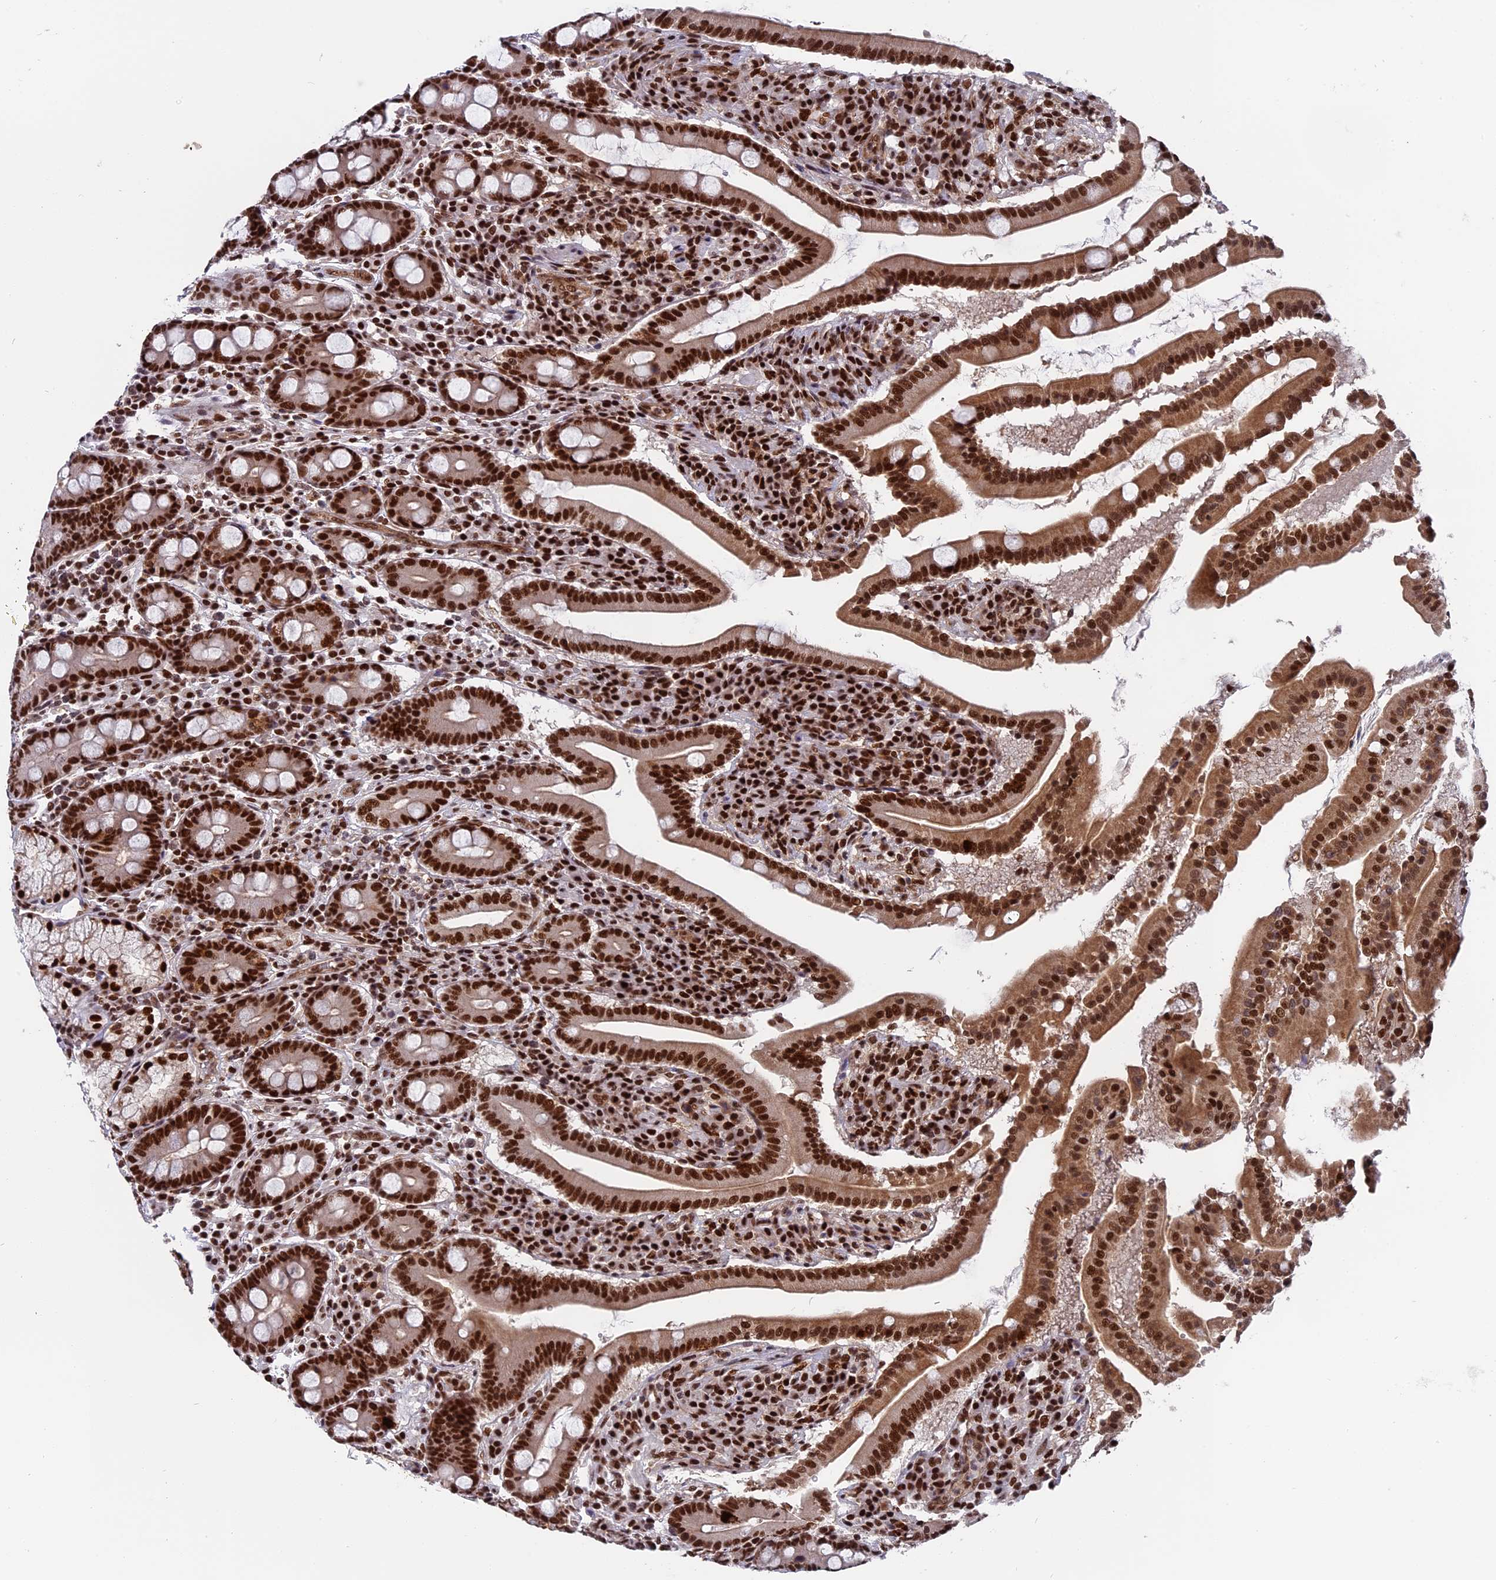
{"staining": {"intensity": "strong", "quantity": ">75%", "location": "cytoplasmic/membranous,nuclear"}, "tissue": "duodenum", "cell_type": "Glandular cells", "image_type": "normal", "snomed": [{"axis": "morphology", "description": "Normal tissue, NOS"}, {"axis": "topography", "description": "Duodenum"}], "caption": "Immunohistochemistry (IHC) (DAB (3,3'-diaminobenzidine)) staining of normal human duodenum demonstrates strong cytoplasmic/membranous,nuclear protein positivity in approximately >75% of glandular cells.", "gene": "RAMACL", "patient": {"sex": "male", "age": 50}}